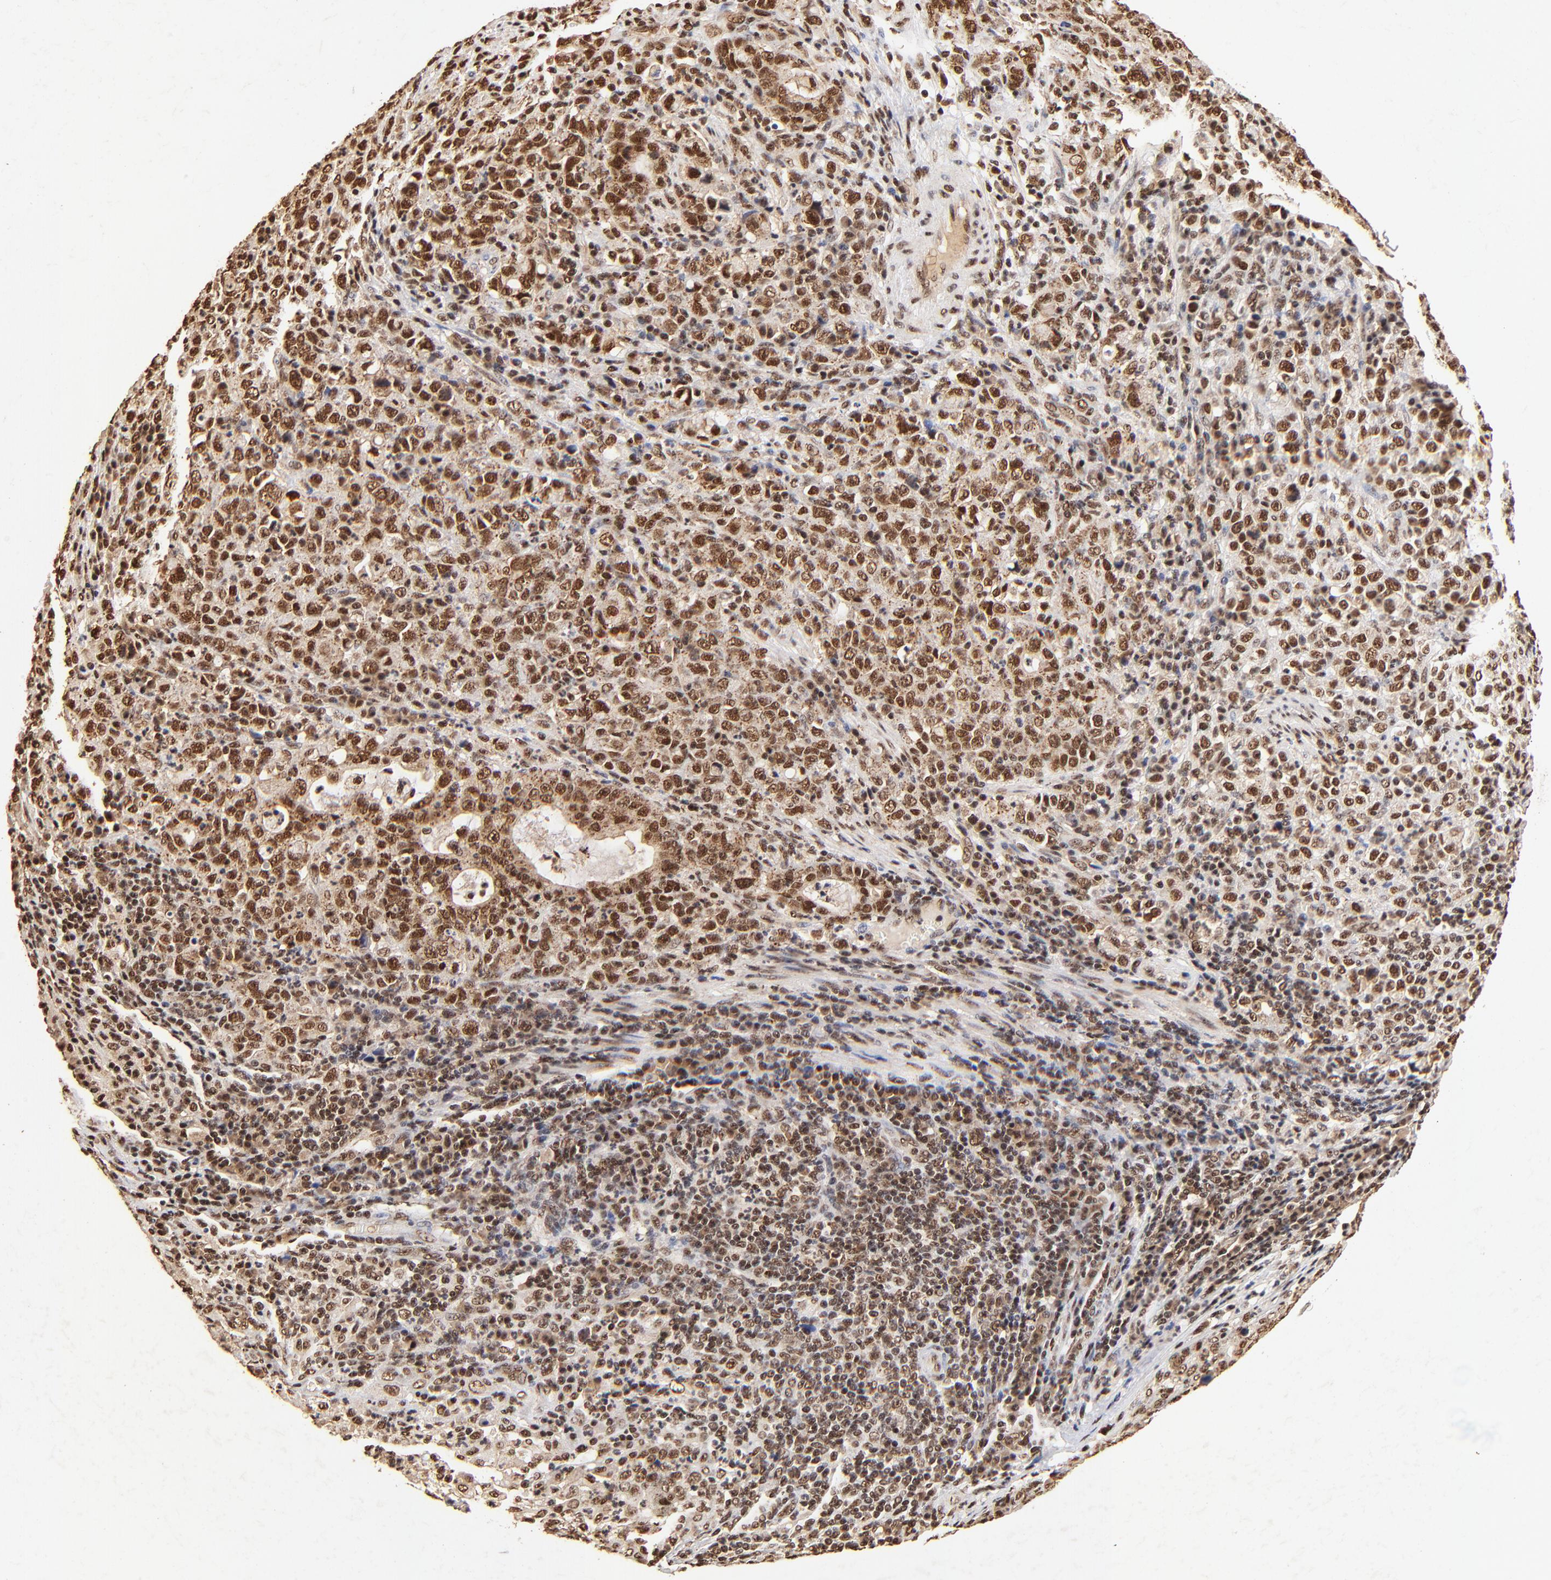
{"staining": {"intensity": "strong", "quantity": ">75%", "location": "cytoplasmic/membranous,nuclear"}, "tissue": "stomach cancer", "cell_type": "Tumor cells", "image_type": "cancer", "snomed": [{"axis": "morphology", "description": "Adenocarcinoma, NOS"}, {"axis": "topography", "description": "Stomach, upper"}], "caption": "Immunohistochemical staining of adenocarcinoma (stomach) displays high levels of strong cytoplasmic/membranous and nuclear positivity in about >75% of tumor cells.", "gene": "MED12", "patient": {"sex": "female", "age": 50}}